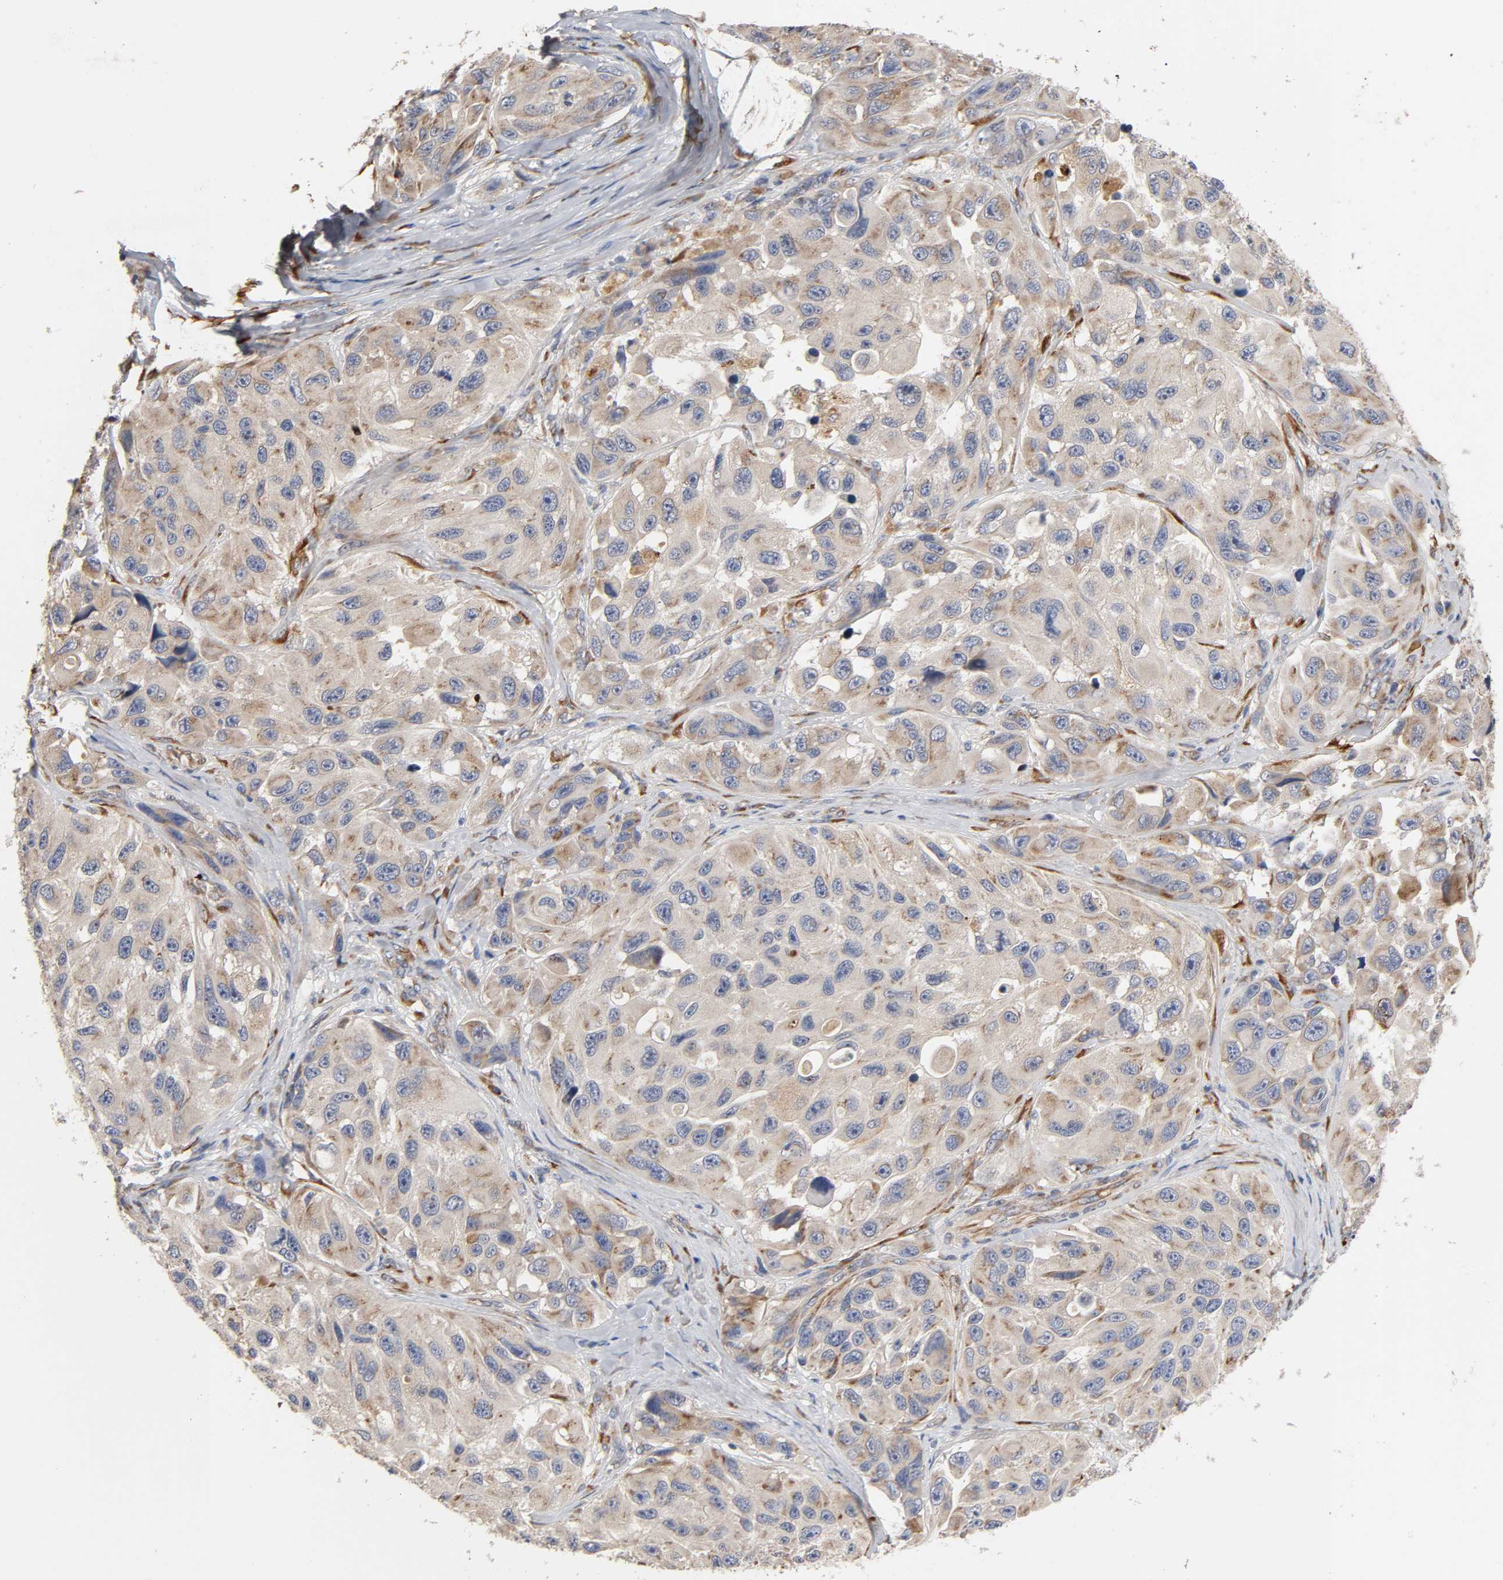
{"staining": {"intensity": "weak", "quantity": ">75%", "location": "cytoplasmic/membranous"}, "tissue": "melanoma", "cell_type": "Tumor cells", "image_type": "cancer", "snomed": [{"axis": "morphology", "description": "Malignant melanoma, NOS"}, {"axis": "topography", "description": "Skin"}], "caption": "Brown immunohistochemical staining in human malignant melanoma reveals weak cytoplasmic/membranous expression in about >75% of tumor cells.", "gene": "HDLBP", "patient": {"sex": "female", "age": 73}}